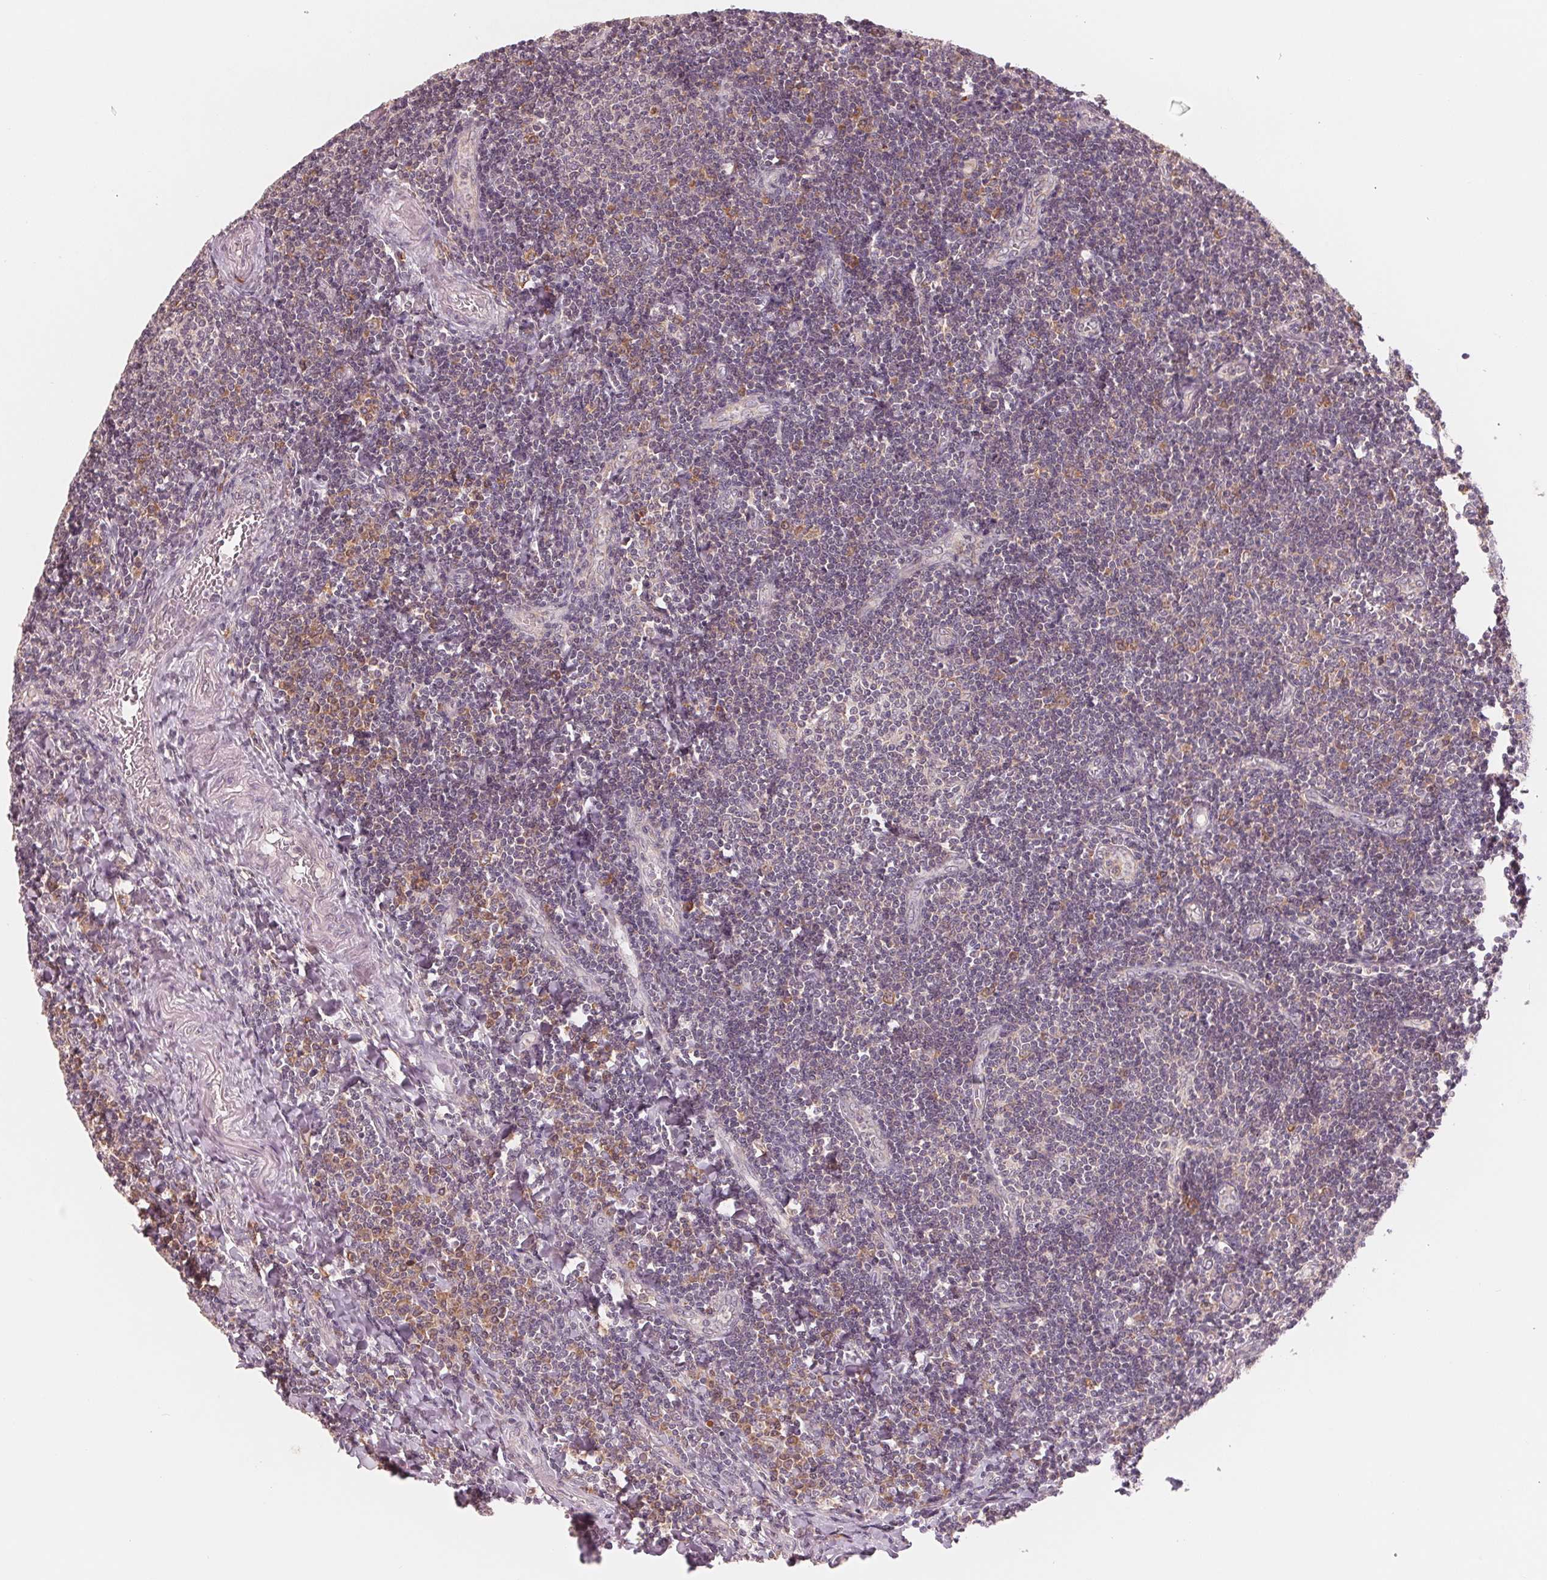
{"staining": {"intensity": "moderate", "quantity": "<25%", "location": "cytoplasmic/membranous"}, "tissue": "tonsil", "cell_type": "Germinal center cells", "image_type": "normal", "snomed": [{"axis": "morphology", "description": "Normal tissue, NOS"}, {"axis": "morphology", "description": "Inflammation, NOS"}, {"axis": "topography", "description": "Tonsil"}], "caption": "High-magnification brightfield microscopy of normal tonsil stained with DAB (3,3'-diaminobenzidine) (brown) and counterstained with hematoxylin (blue). germinal center cells exhibit moderate cytoplasmic/membranous expression is seen in about<25% of cells.", "gene": "GIGYF2", "patient": {"sex": "female", "age": 31}}